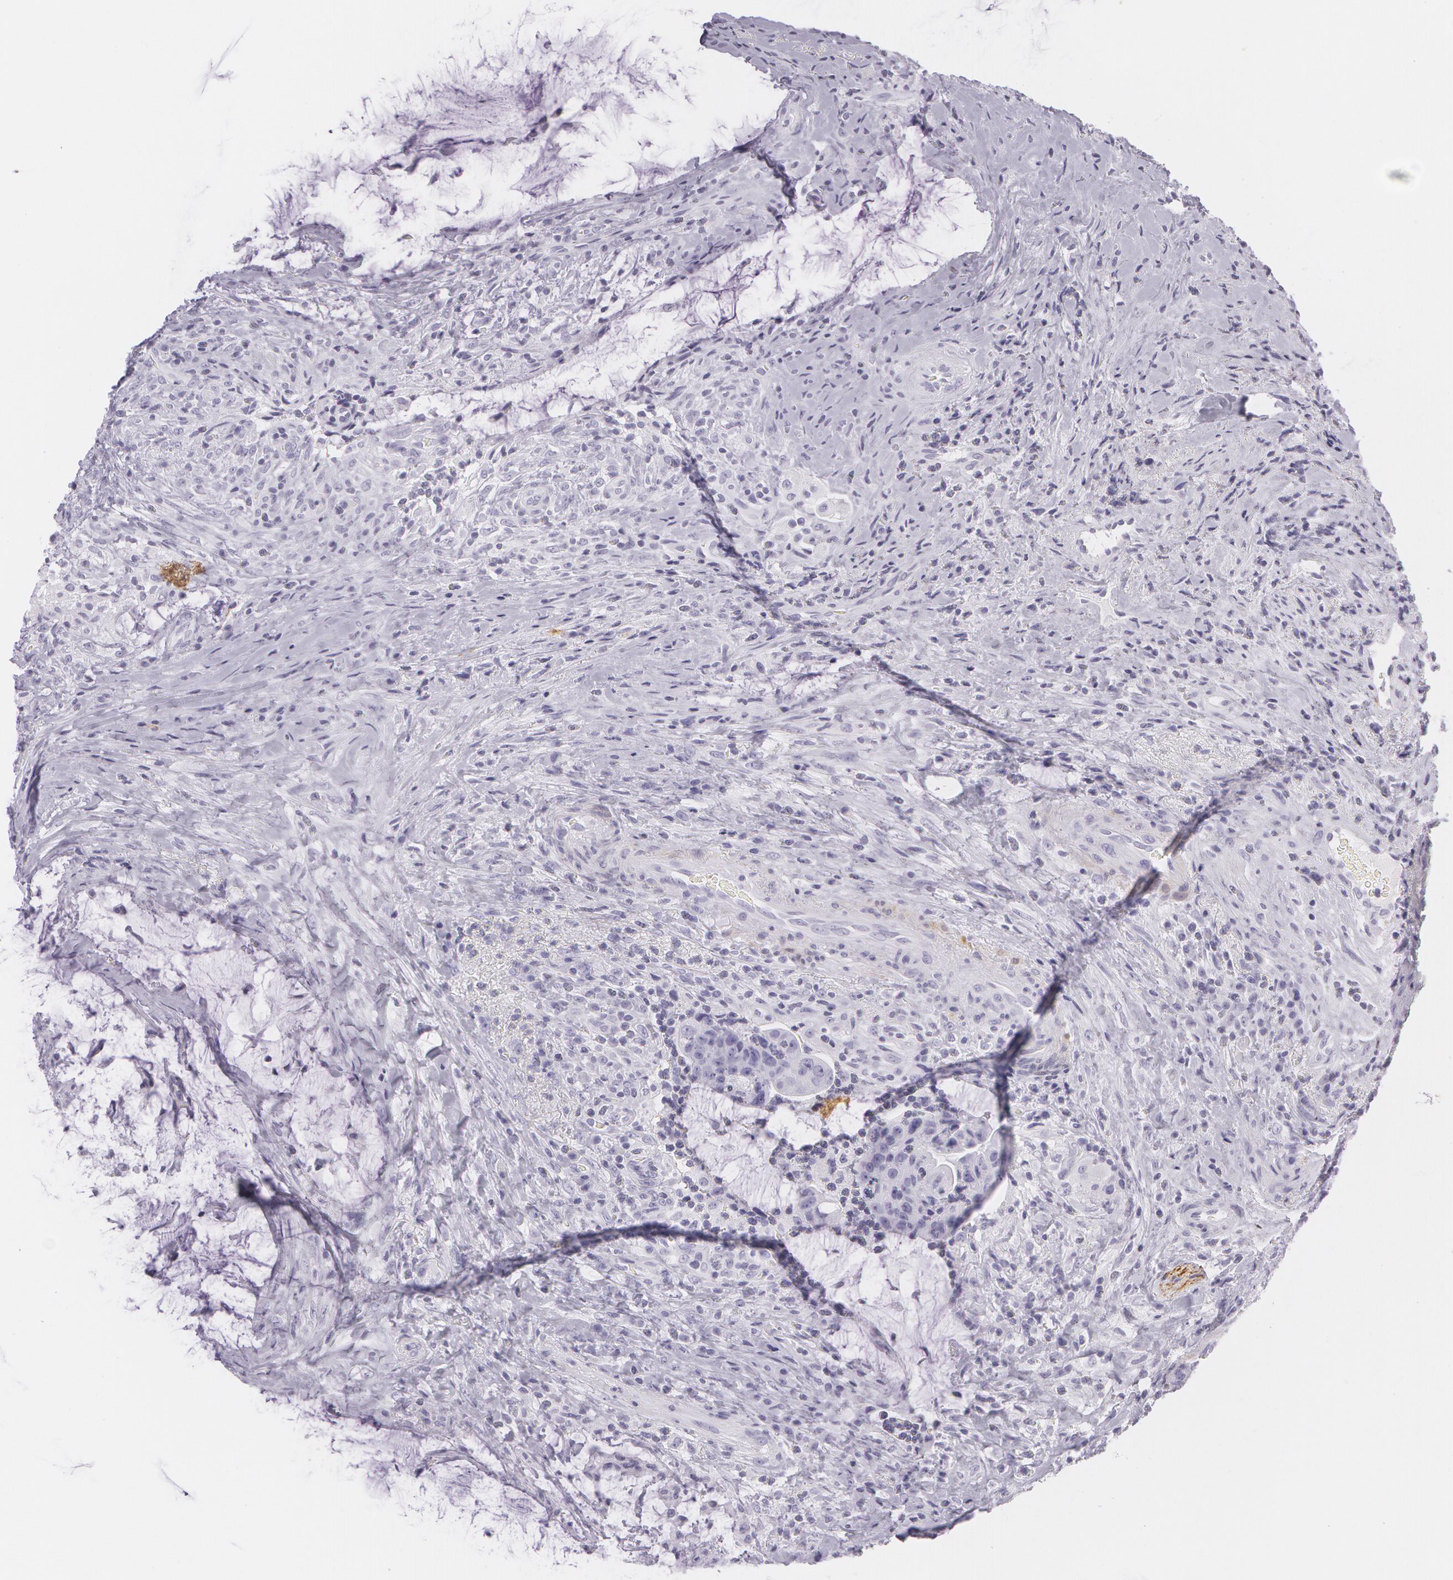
{"staining": {"intensity": "negative", "quantity": "none", "location": "none"}, "tissue": "colorectal cancer", "cell_type": "Tumor cells", "image_type": "cancer", "snomed": [{"axis": "morphology", "description": "Adenocarcinoma, NOS"}, {"axis": "topography", "description": "Rectum"}], "caption": "The image exhibits no significant positivity in tumor cells of colorectal adenocarcinoma. (DAB (3,3'-diaminobenzidine) immunohistochemistry (IHC), high magnification).", "gene": "SNCG", "patient": {"sex": "female", "age": 71}}